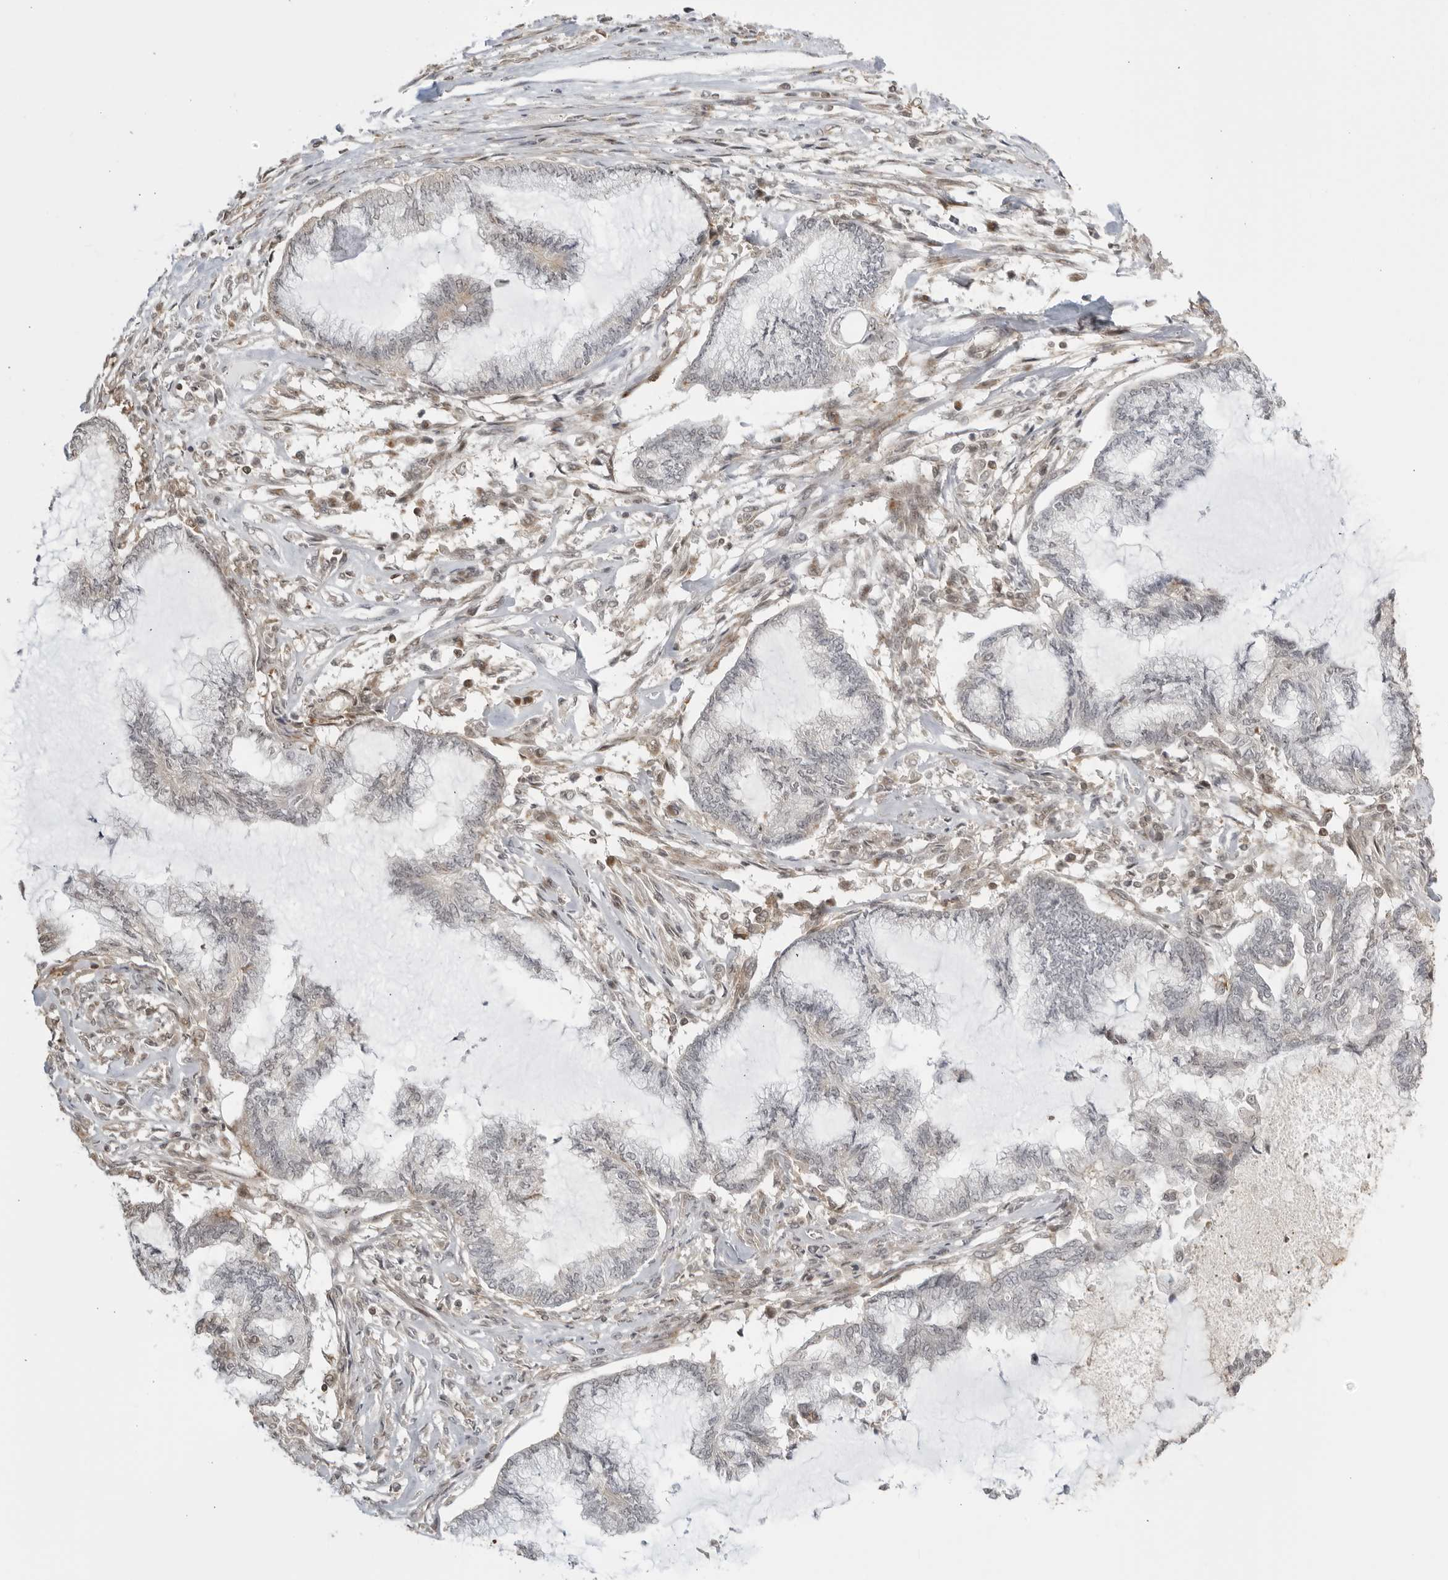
{"staining": {"intensity": "negative", "quantity": "none", "location": "none"}, "tissue": "endometrial cancer", "cell_type": "Tumor cells", "image_type": "cancer", "snomed": [{"axis": "morphology", "description": "Adenocarcinoma, NOS"}, {"axis": "topography", "description": "Endometrium"}], "caption": "Endometrial adenocarcinoma was stained to show a protein in brown. There is no significant staining in tumor cells.", "gene": "TCF21", "patient": {"sex": "female", "age": 86}}